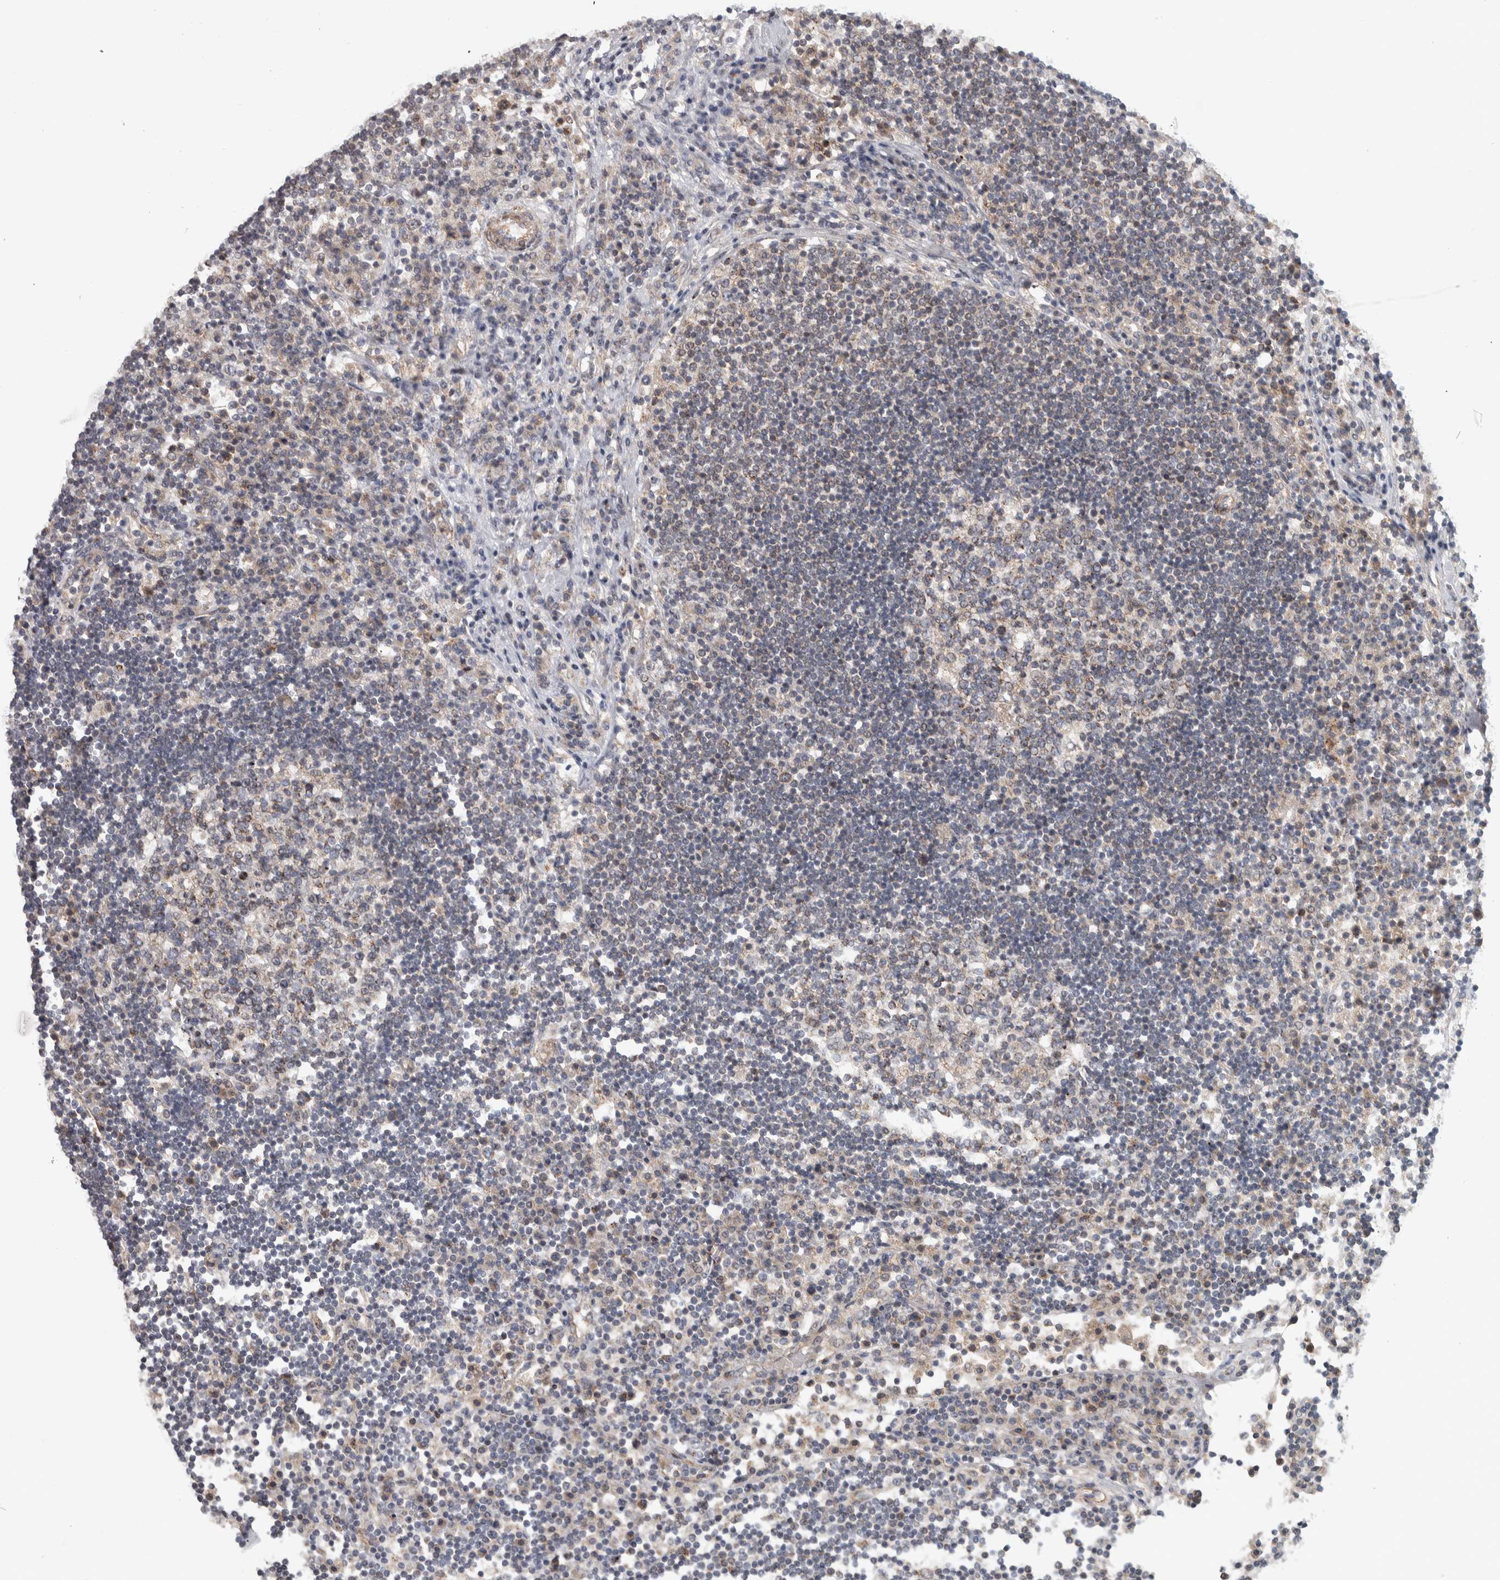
{"staining": {"intensity": "weak", "quantity": "<25%", "location": "cytoplasmic/membranous"}, "tissue": "lymph node", "cell_type": "Germinal center cells", "image_type": "normal", "snomed": [{"axis": "morphology", "description": "Normal tissue, NOS"}, {"axis": "topography", "description": "Lymph node"}], "caption": "Germinal center cells show no significant positivity in benign lymph node.", "gene": "CHMP4C", "patient": {"sex": "female", "age": 53}}